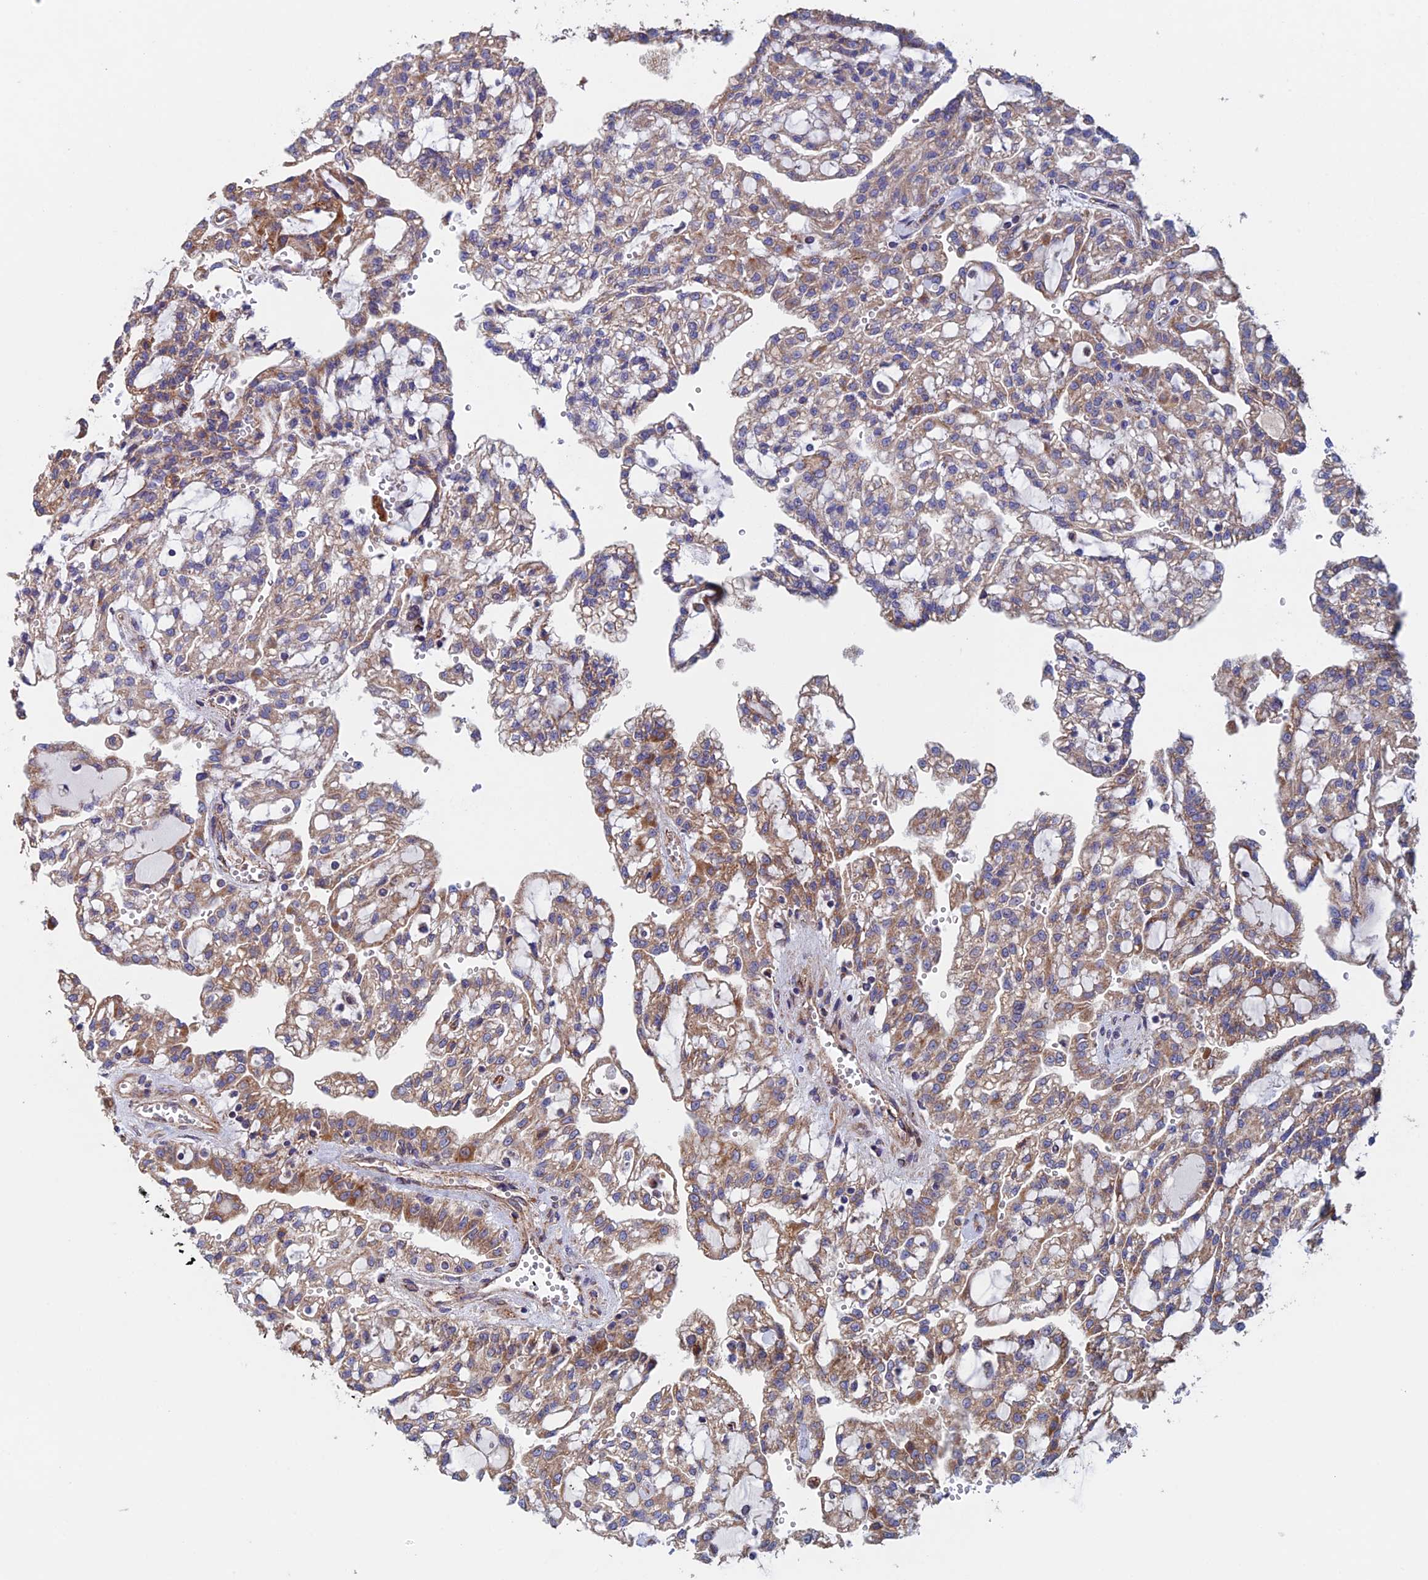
{"staining": {"intensity": "moderate", "quantity": ">75%", "location": "cytoplasmic/membranous"}, "tissue": "renal cancer", "cell_type": "Tumor cells", "image_type": "cancer", "snomed": [{"axis": "morphology", "description": "Adenocarcinoma, NOS"}, {"axis": "topography", "description": "Kidney"}], "caption": "Renal adenocarcinoma was stained to show a protein in brown. There is medium levels of moderate cytoplasmic/membranous positivity in about >75% of tumor cells.", "gene": "MRPL1", "patient": {"sex": "male", "age": 63}}